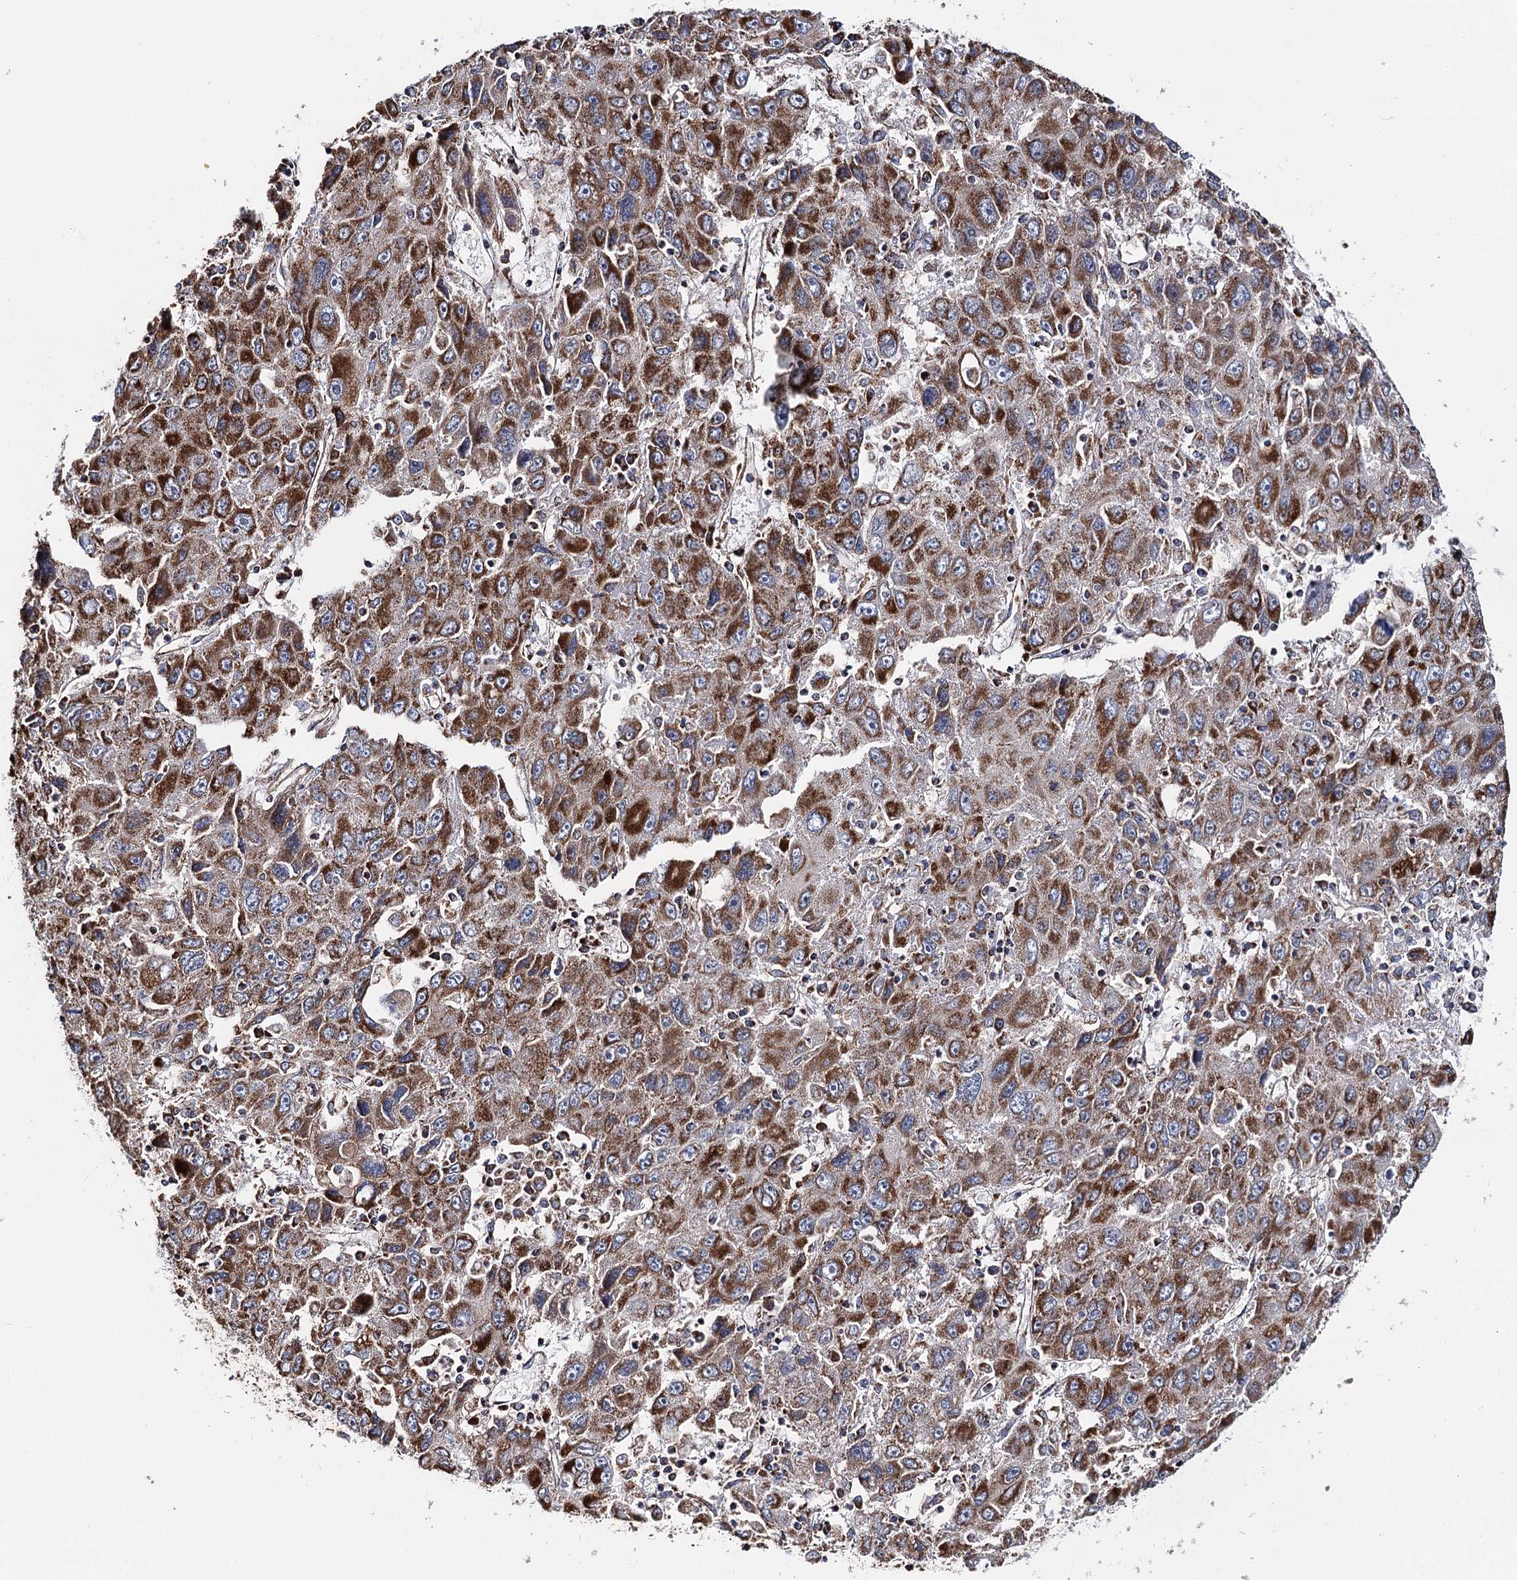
{"staining": {"intensity": "strong", "quantity": ">75%", "location": "cytoplasmic/membranous"}, "tissue": "liver cancer", "cell_type": "Tumor cells", "image_type": "cancer", "snomed": [{"axis": "morphology", "description": "Carcinoma, Hepatocellular, NOS"}, {"axis": "topography", "description": "Liver"}], "caption": "Liver cancer (hepatocellular carcinoma) stained with a brown dye reveals strong cytoplasmic/membranous positive positivity in approximately >75% of tumor cells.", "gene": "MSANTD2", "patient": {"sex": "male", "age": 49}}